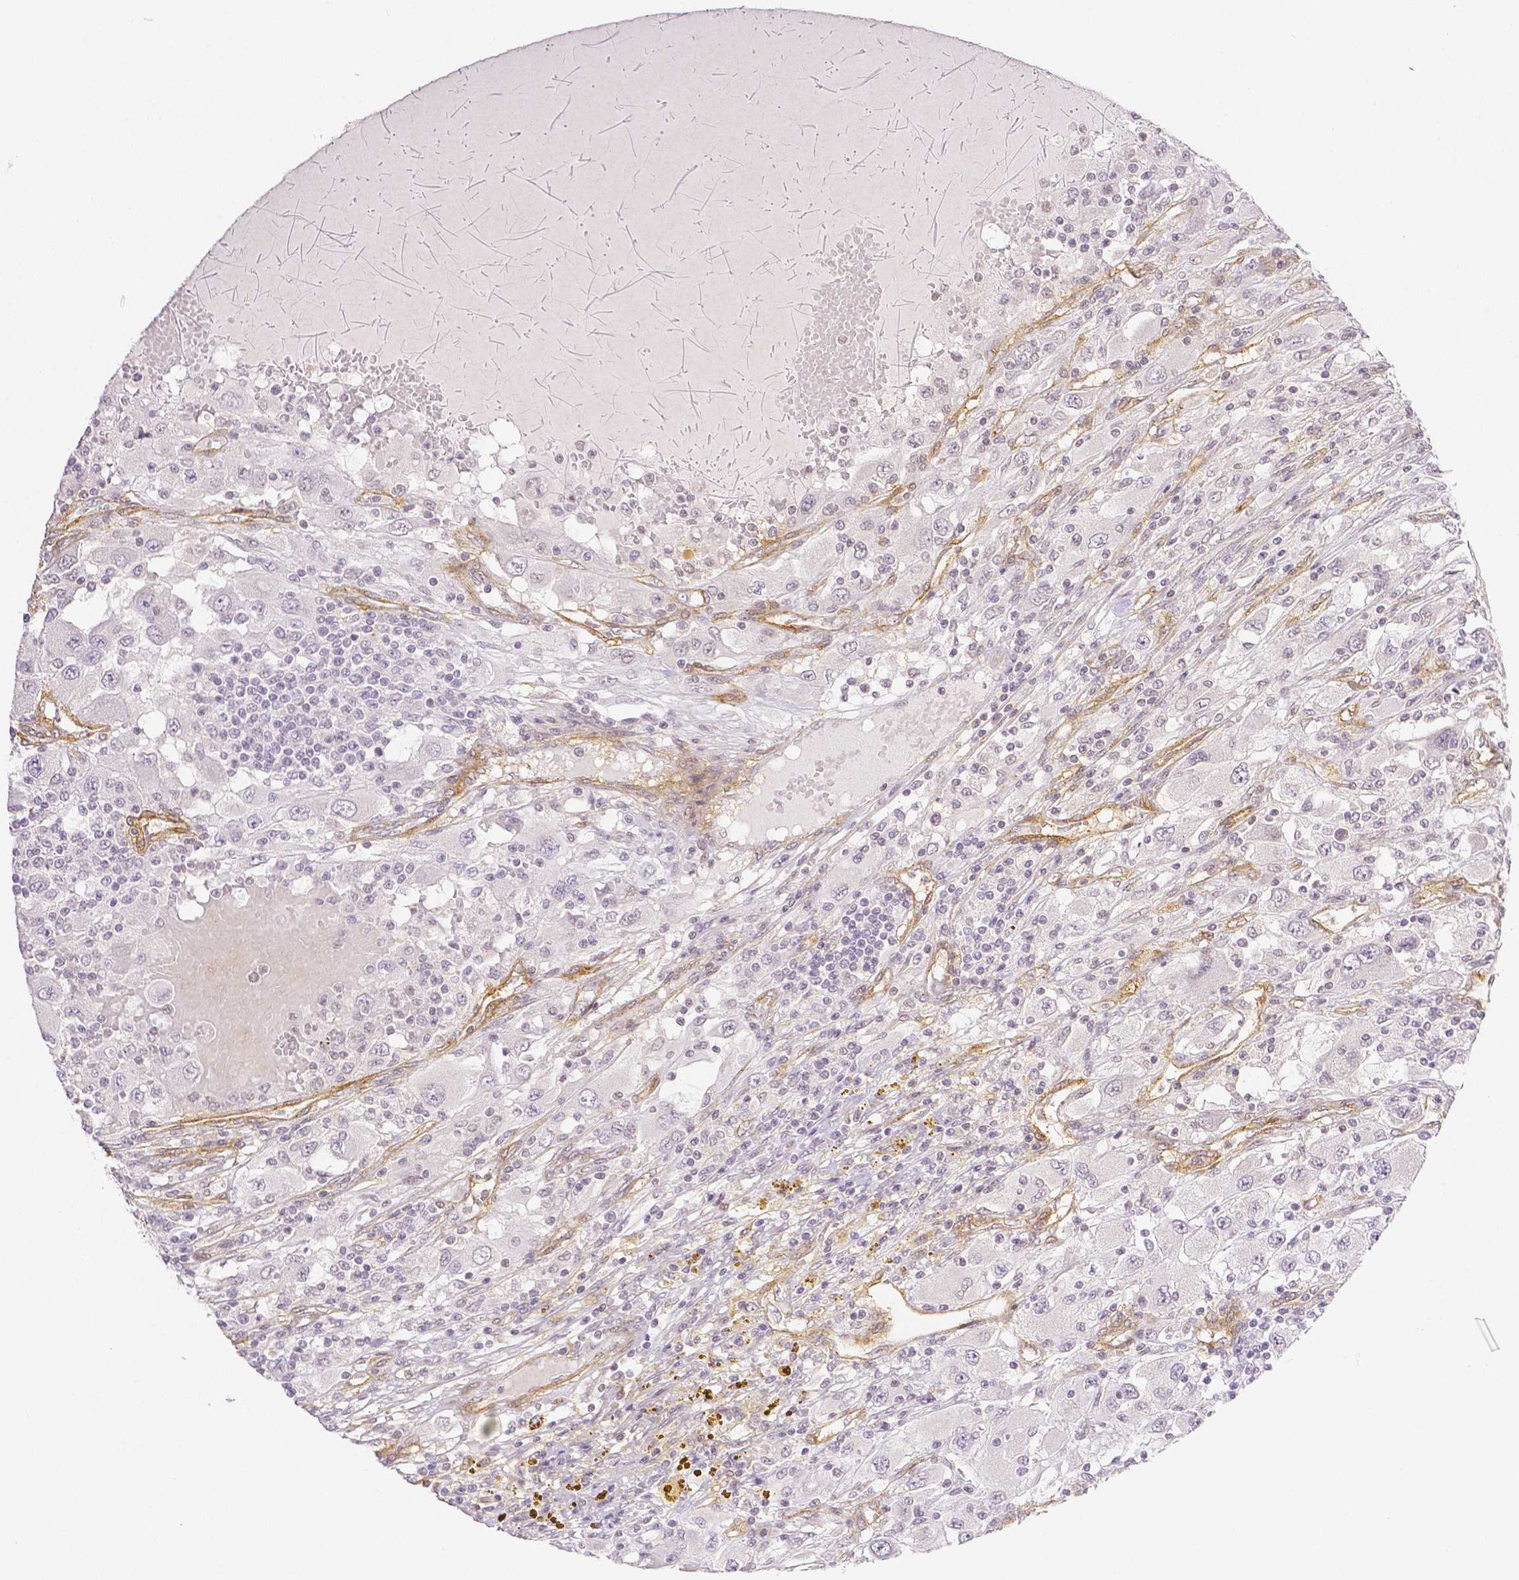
{"staining": {"intensity": "negative", "quantity": "none", "location": "none"}, "tissue": "renal cancer", "cell_type": "Tumor cells", "image_type": "cancer", "snomed": [{"axis": "morphology", "description": "Adenocarcinoma, NOS"}, {"axis": "topography", "description": "Kidney"}], "caption": "High power microscopy image of an immunohistochemistry (IHC) photomicrograph of adenocarcinoma (renal), revealing no significant staining in tumor cells. The staining was performed using DAB (3,3'-diaminobenzidine) to visualize the protein expression in brown, while the nuclei were stained in blue with hematoxylin (Magnification: 20x).", "gene": "THY1", "patient": {"sex": "female", "age": 67}}